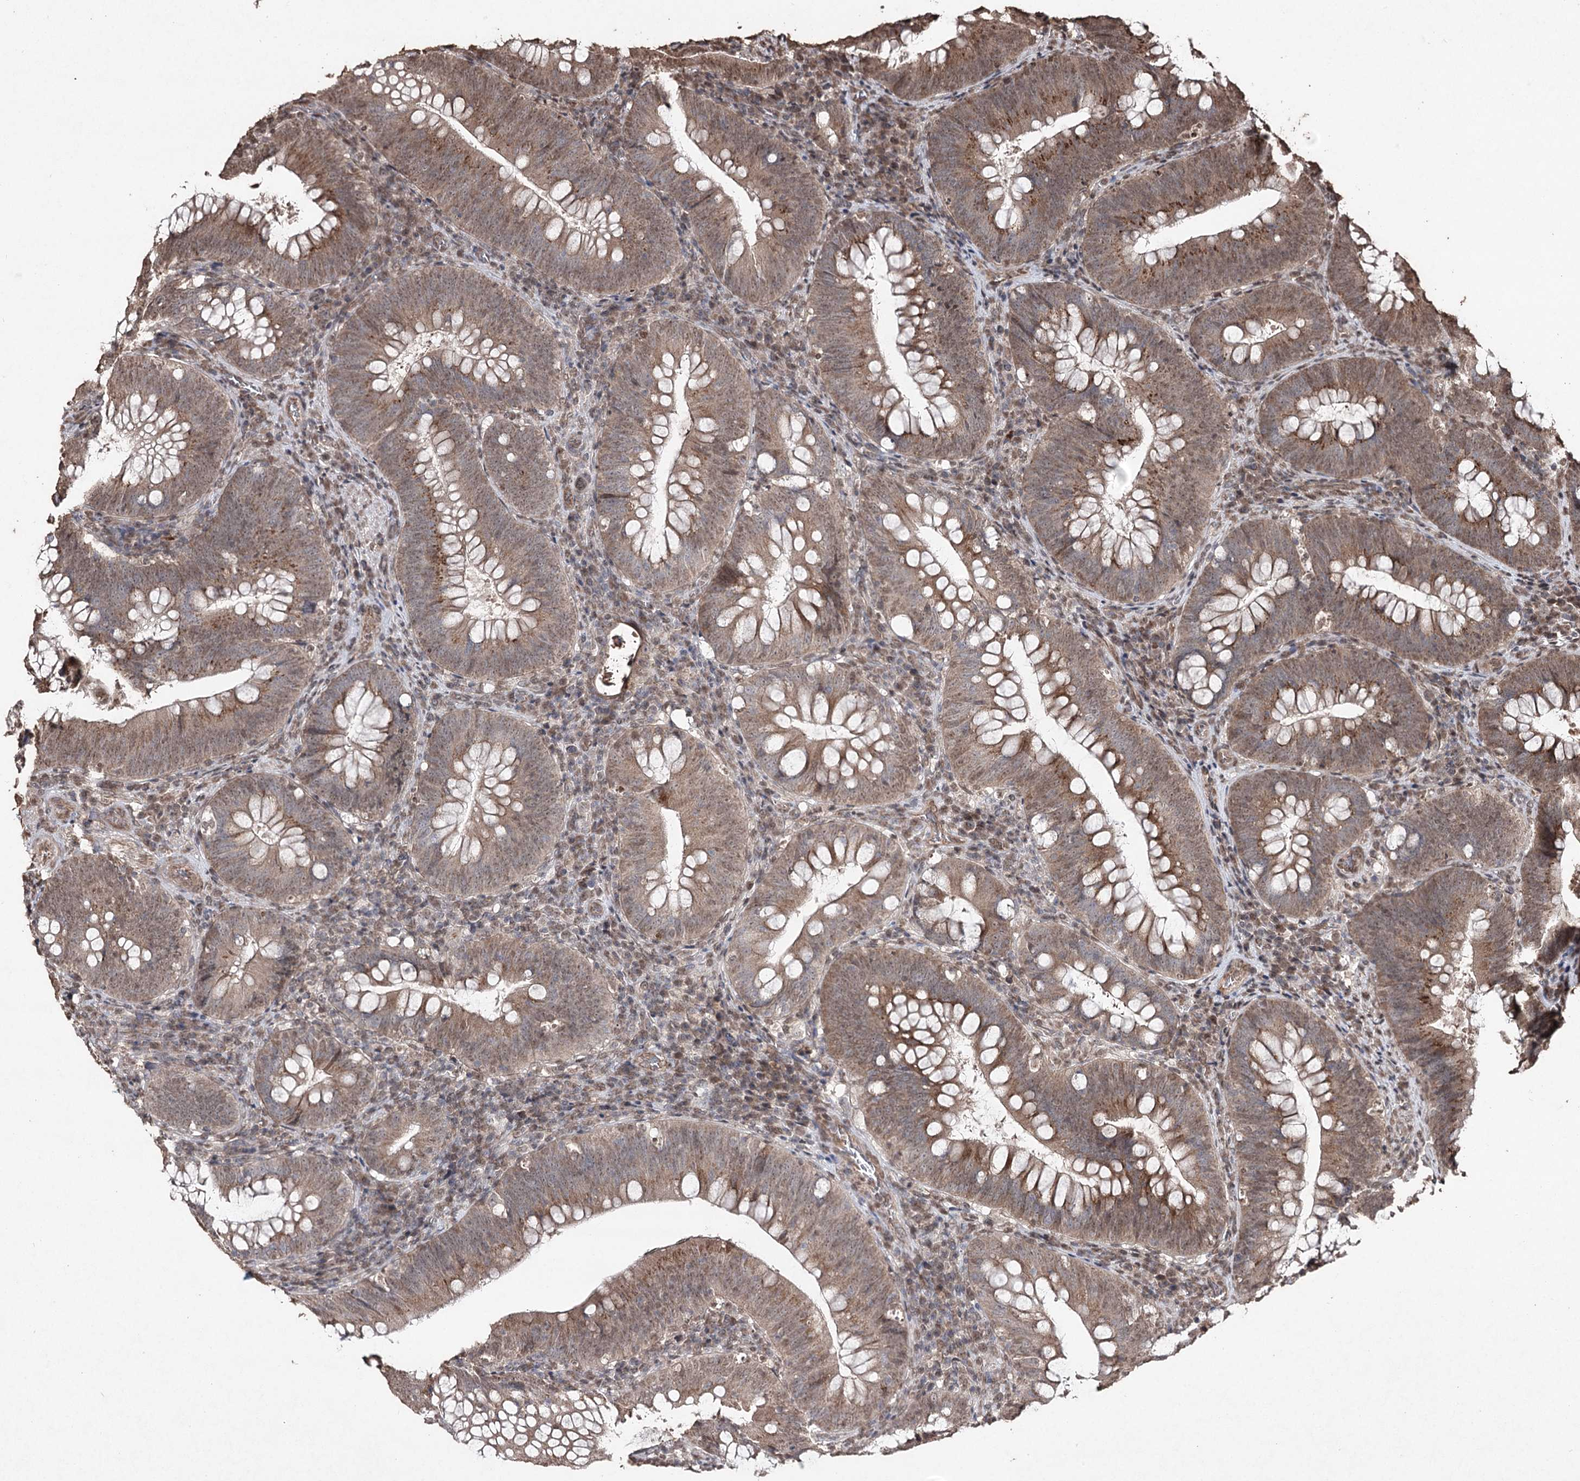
{"staining": {"intensity": "moderate", "quantity": ">75%", "location": "cytoplasmic/membranous"}, "tissue": "colorectal cancer", "cell_type": "Tumor cells", "image_type": "cancer", "snomed": [{"axis": "morphology", "description": "Normal tissue, NOS"}, {"axis": "topography", "description": "Colon"}], "caption": "There is medium levels of moderate cytoplasmic/membranous positivity in tumor cells of colorectal cancer, as demonstrated by immunohistochemical staining (brown color).", "gene": "ATG14", "patient": {"sex": "female", "age": 82}}